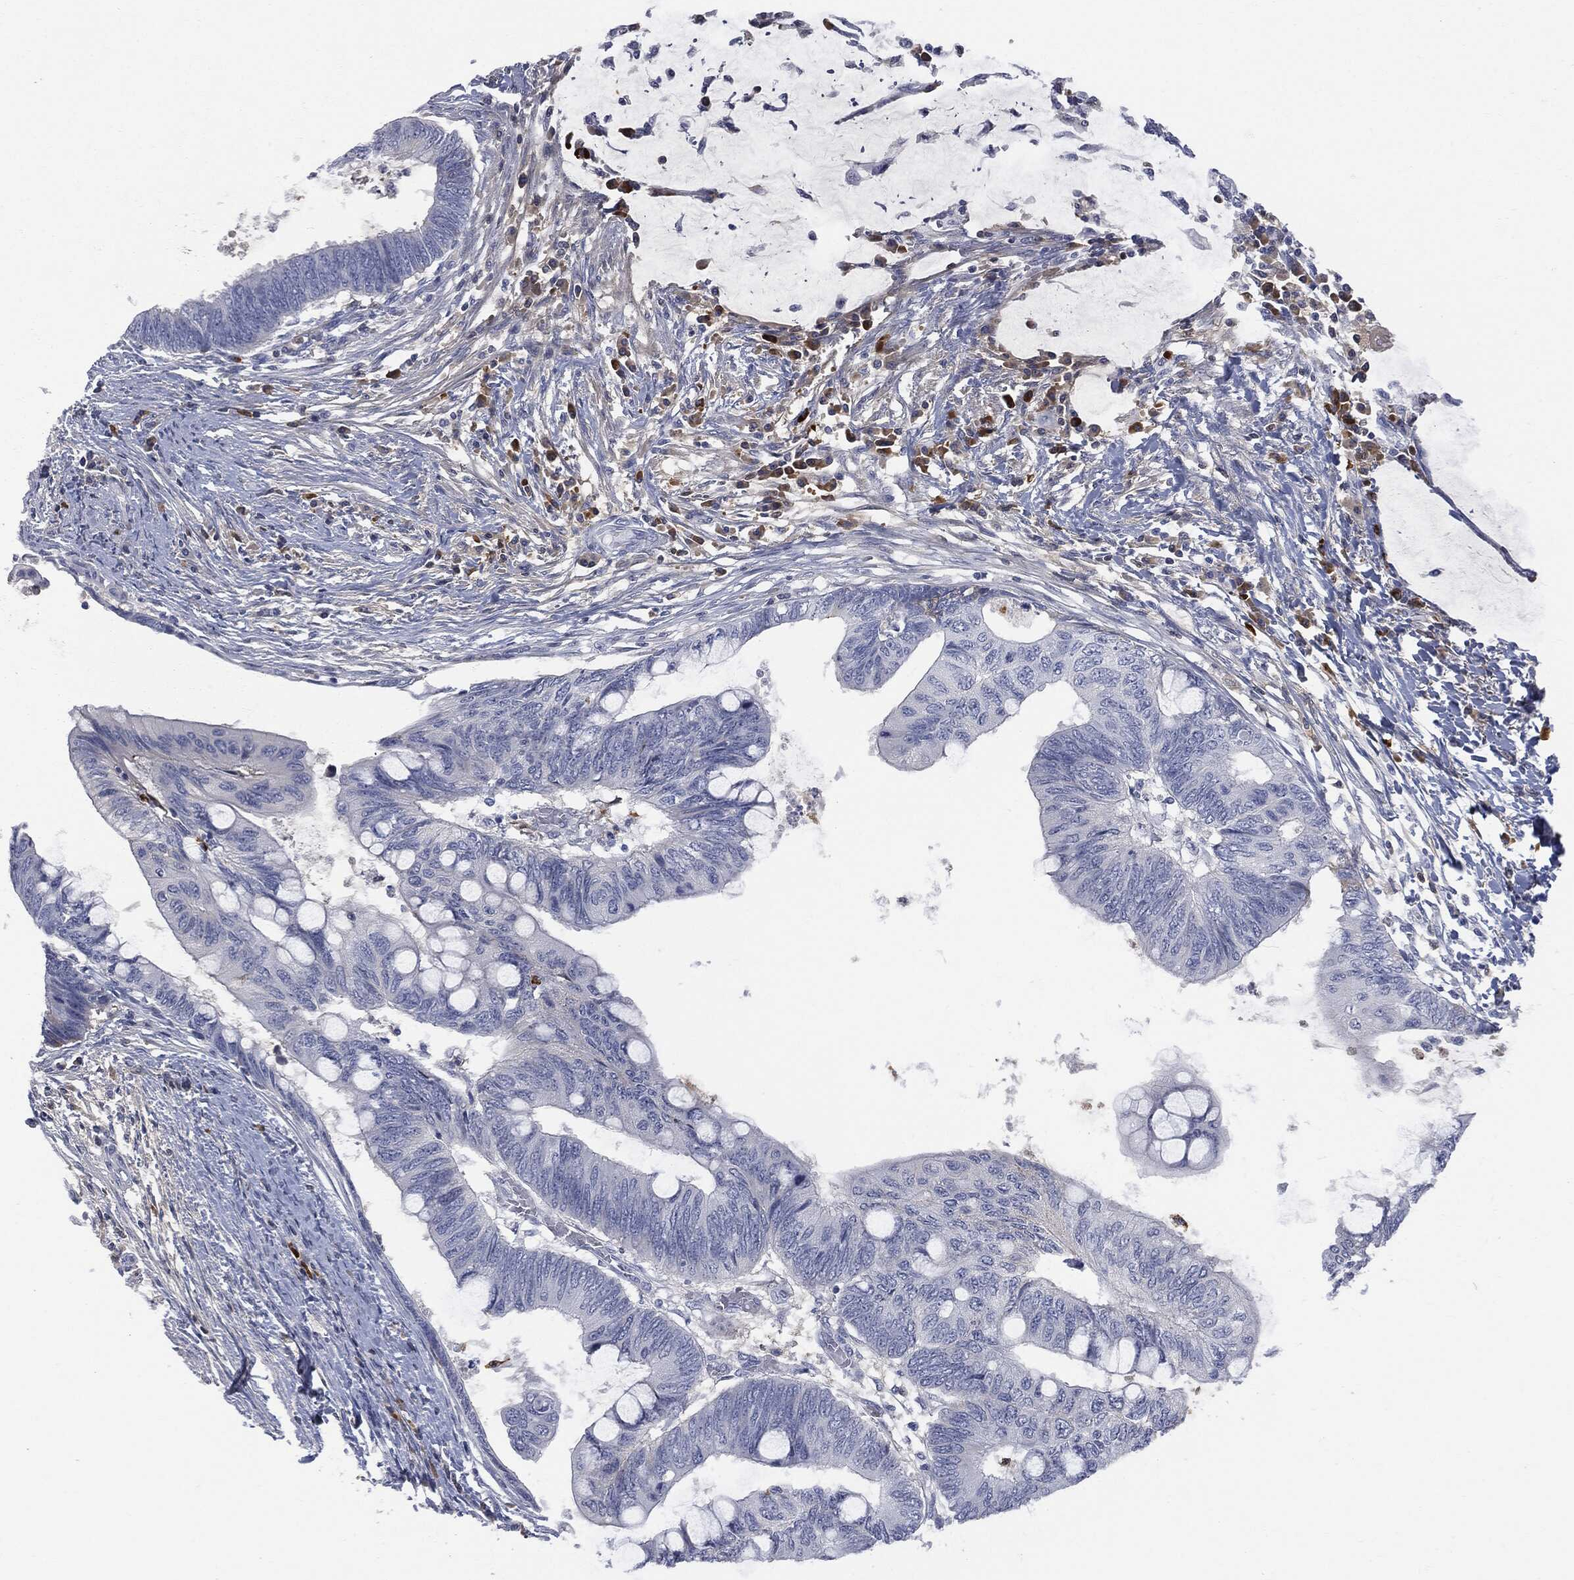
{"staining": {"intensity": "negative", "quantity": "none", "location": "none"}, "tissue": "colorectal cancer", "cell_type": "Tumor cells", "image_type": "cancer", "snomed": [{"axis": "morphology", "description": "Normal tissue, NOS"}, {"axis": "morphology", "description": "Adenocarcinoma, NOS"}, {"axis": "topography", "description": "Rectum"}, {"axis": "topography", "description": "Peripheral nerve tissue"}], "caption": "Immunohistochemical staining of colorectal adenocarcinoma reveals no significant positivity in tumor cells.", "gene": "BTK", "patient": {"sex": "male", "age": 92}}